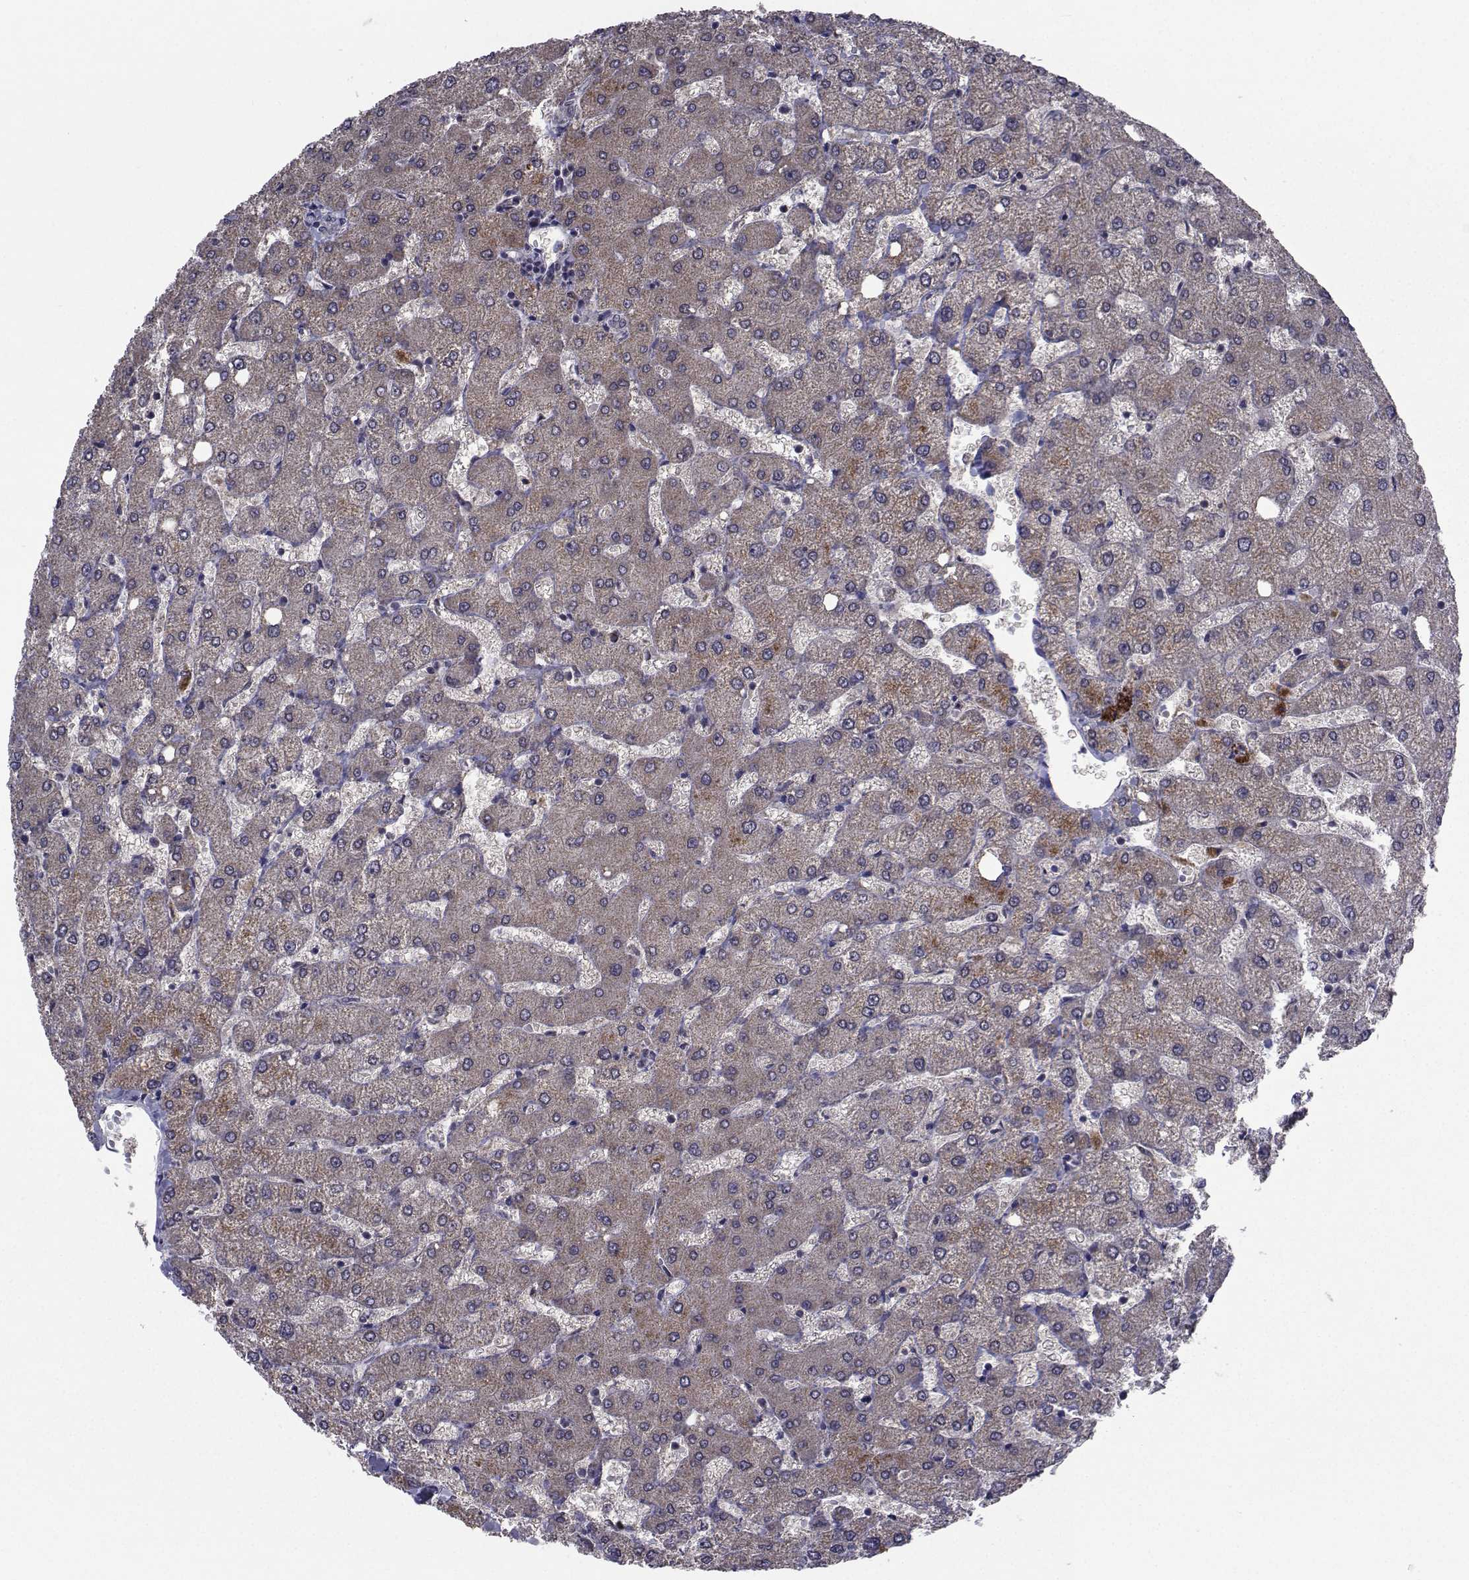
{"staining": {"intensity": "negative", "quantity": "none", "location": "none"}, "tissue": "liver", "cell_type": "Cholangiocytes", "image_type": "normal", "snomed": [{"axis": "morphology", "description": "Normal tissue, NOS"}, {"axis": "topography", "description": "Liver"}], "caption": "A micrograph of human liver is negative for staining in cholangiocytes. (DAB (3,3'-diaminobenzidine) IHC, high magnification).", "gene": "CYP2S1", "patient": {"sex": "female", "age": 54}}